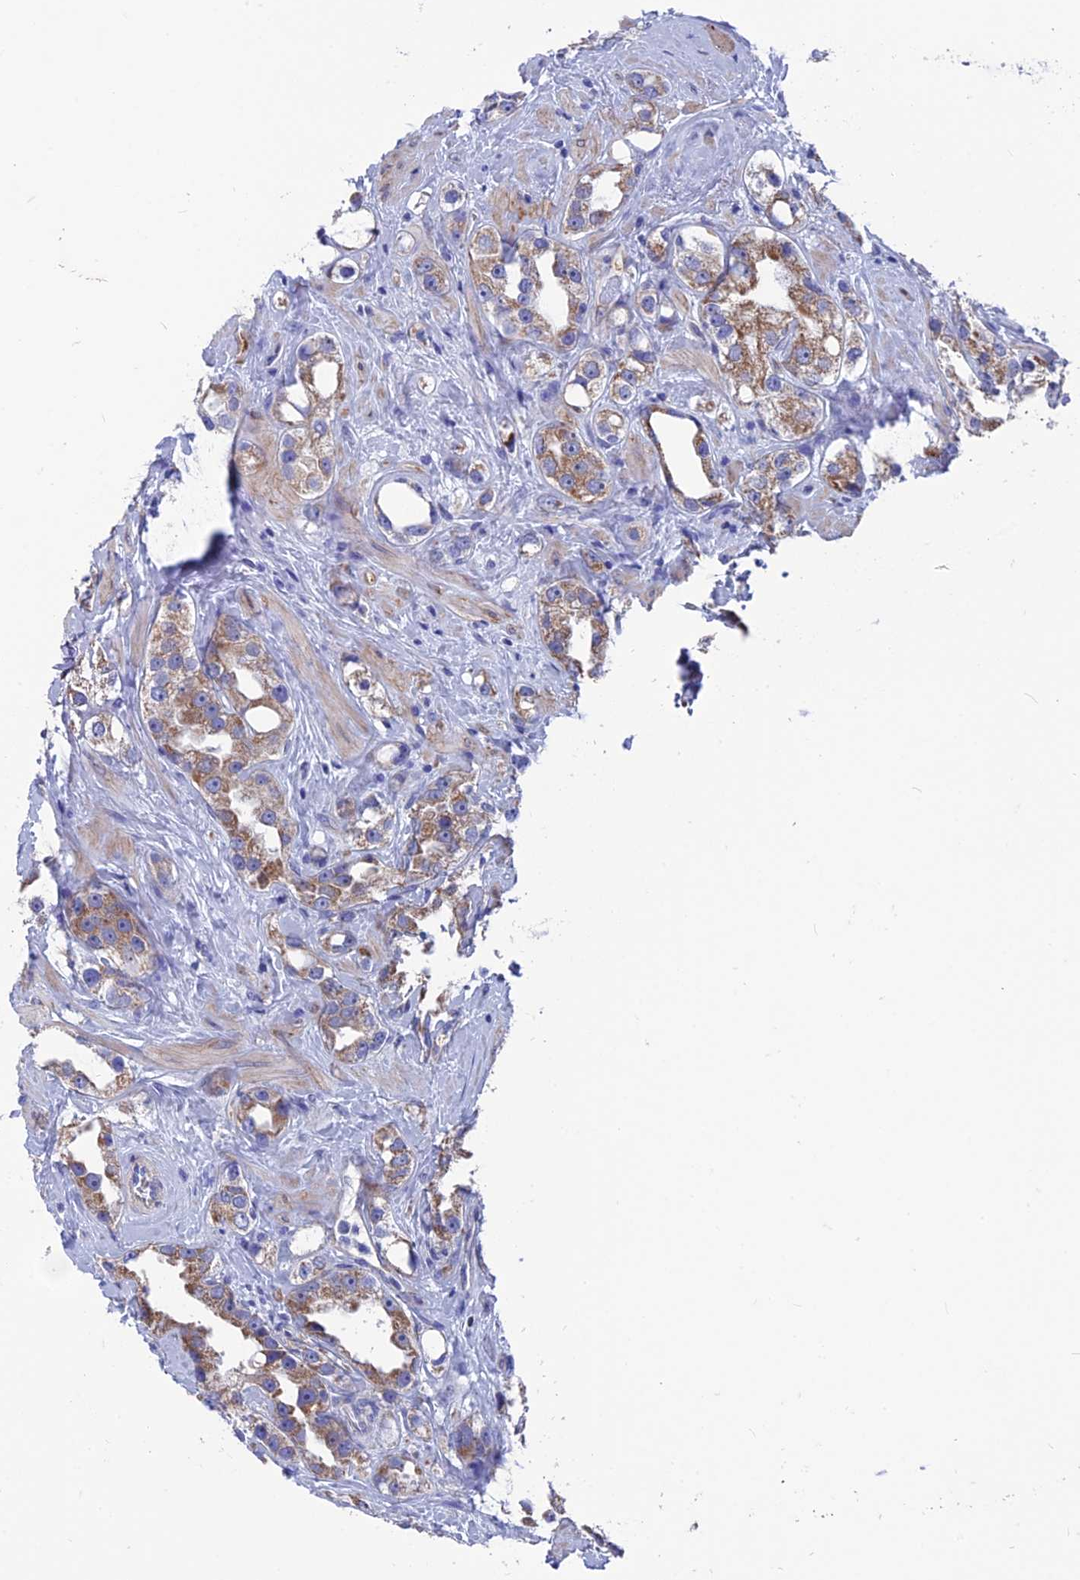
{"staining": {"intensity": "moderate", "quantity": ">75%", "location": "cytoplasmic/membranous"}, "tissue": "prostate cancer", "cell_type": "Tumor cells", "image_type": "cancer", "snomed": [{"axis": "morphology", "description": "Adenocarcinoma, NOS"}, {"axis": "topography", "description": "Prostate"}], "caption": "Prostate cancer stained for a protein reveals moderate cytoplasmic/membranous positivity in tumor cells.", "gene": "AK4", "patient": {"sex": "male", "age": 79}}